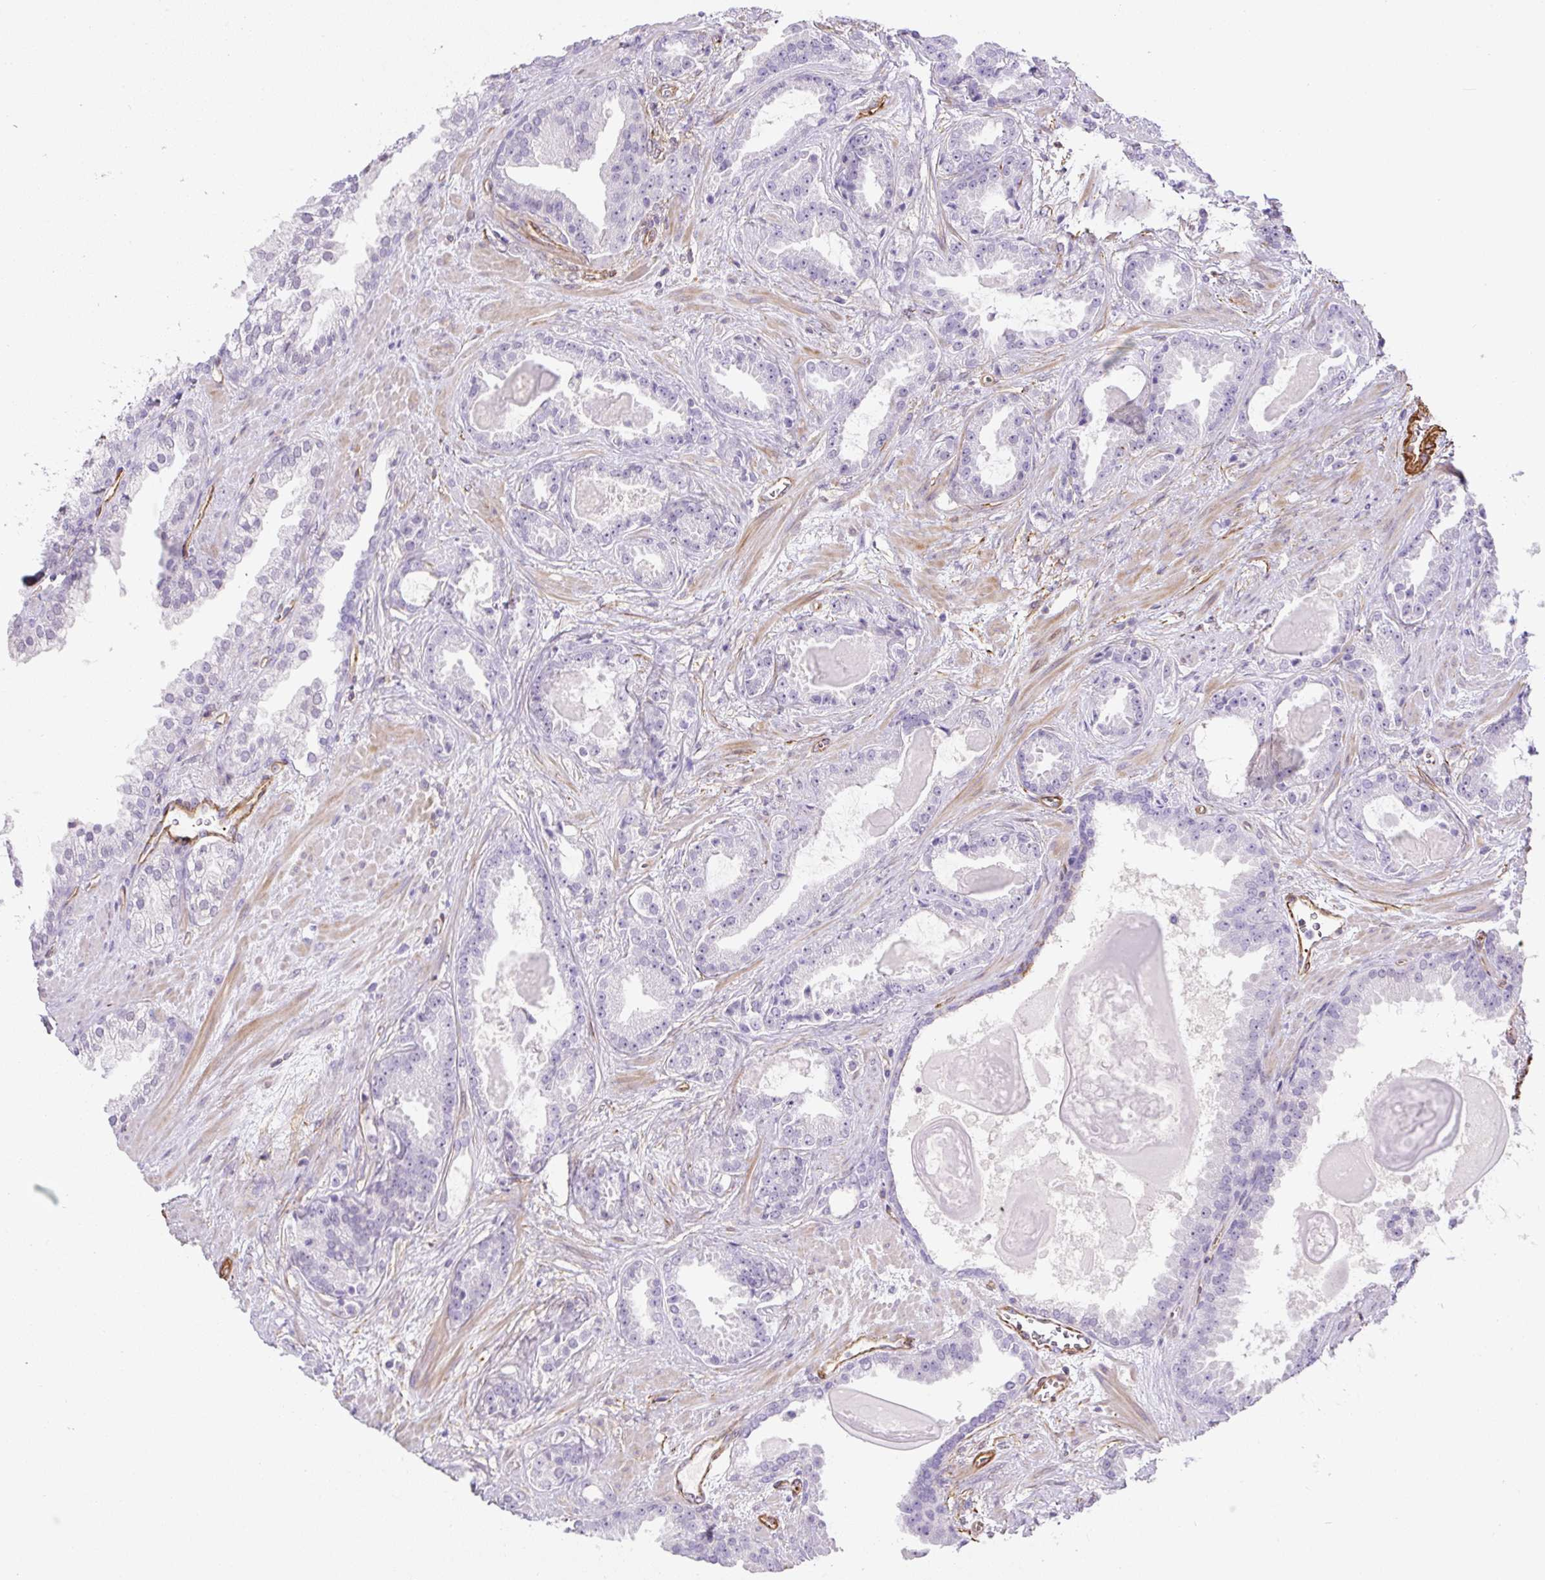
{"staining": {"intensity": "negative", "quantity": "none", "location": "none"}, "tissue": "prostate cancer", "cell_type": "Tumor cells", "image_type": "cancer", "snomed": [{"axis": "morphology", "description": "Adenocarcinoma, Low grade"}, {"axis": "topography", "description": "Prostate"}], "caption": "High power microscopy image of an immunohistochemistry (IHC) photomicrograph of prostate adenocarcinoma (low-grade), revealing no significant staining in tumor cells.", "gene": "B3GALT5", "patient": {"sex": "male", "age": 62}}